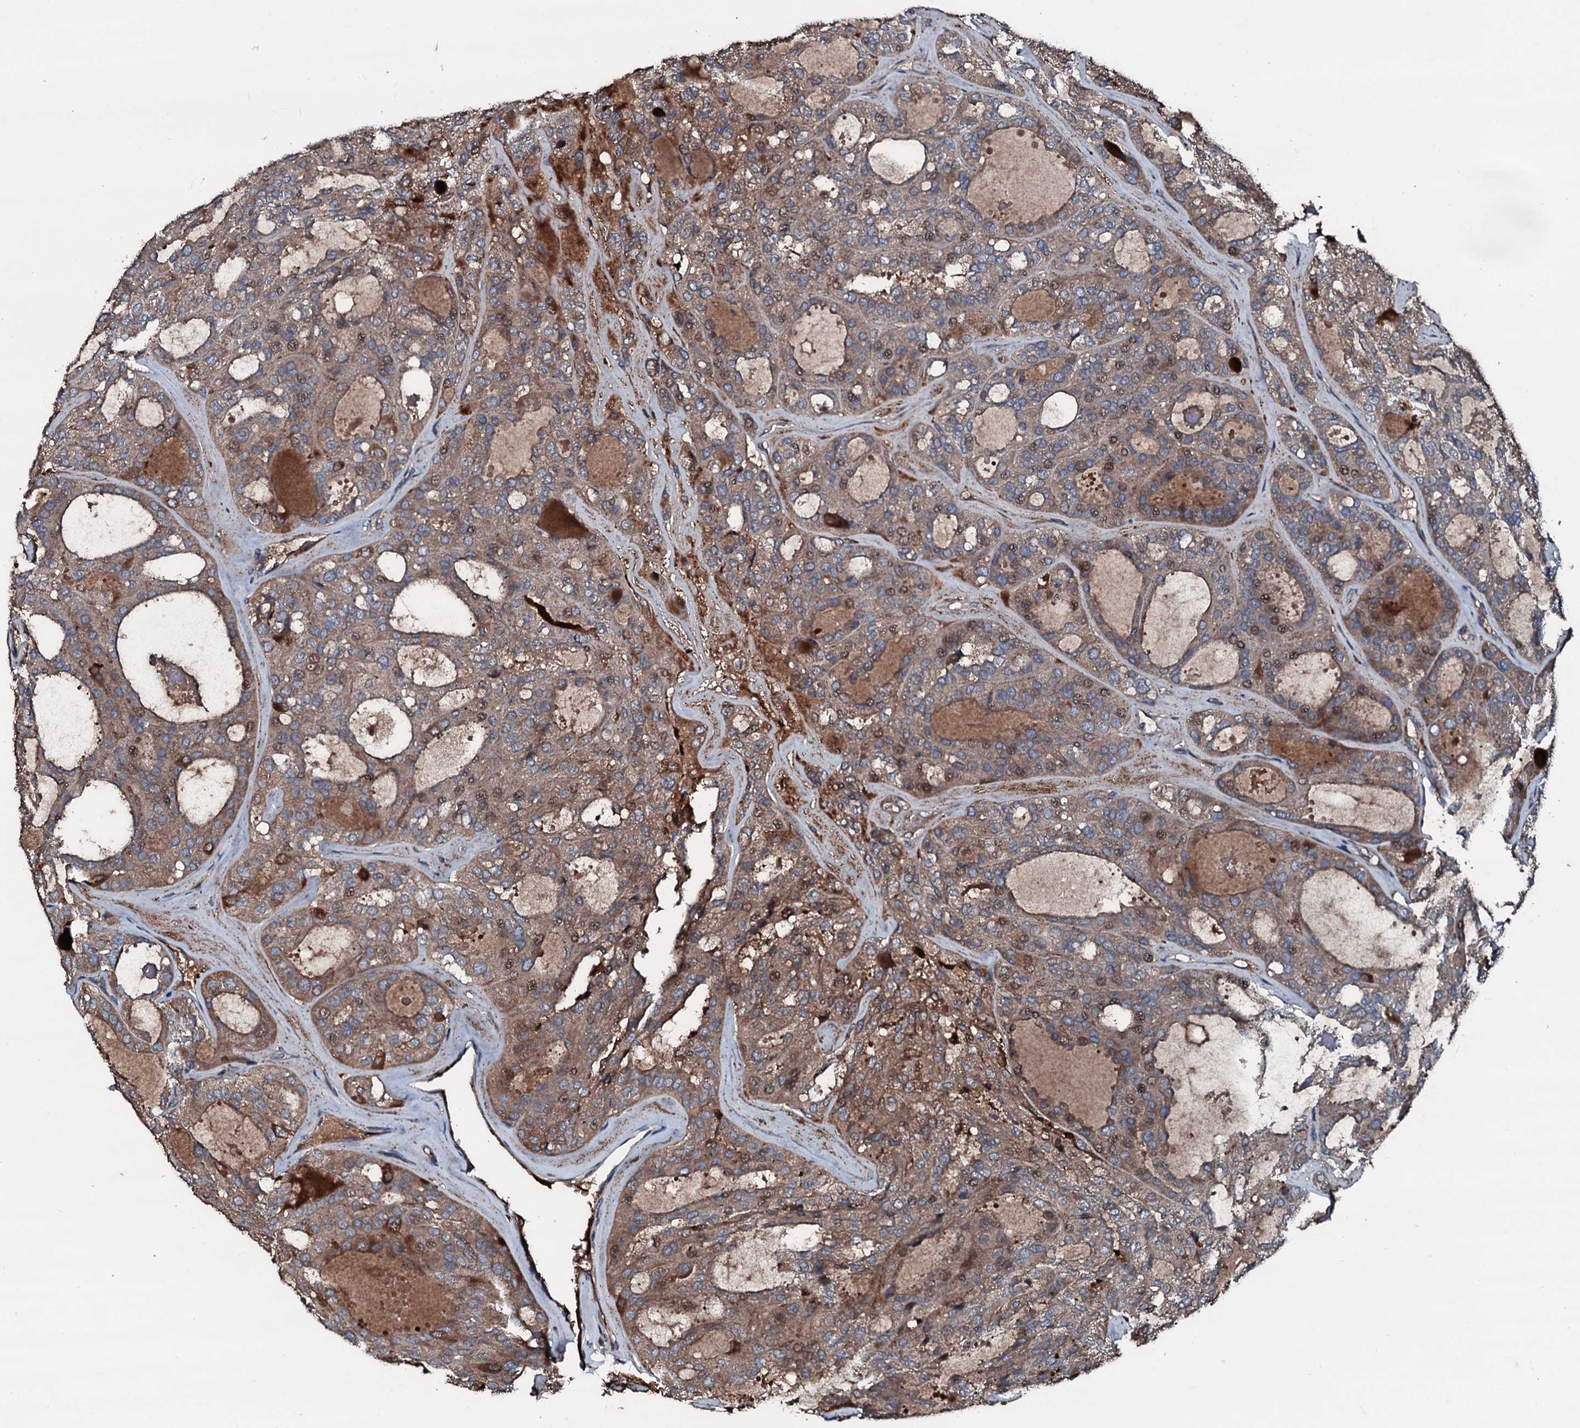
{"staining": {"intensity": "moderate", "quantity": ">75%", "location": "cytoplasmic/membranous"}, "tissue": "thyroid cancer", "cell_type": "Tumor cells", "image_type": "cancer", "snomed": [{"axis": "morphology", "description": "Follicular adenoma carcinoma, NOS"}, {"axis": "topography", "description": "Thyroid gland"}], "caption": "Immunohistochemical staining of human thyroid follicular adenoma carcinoma demonstrates medium levels of moderate cytoplasmic/membranous protein positivity in about >75% of tumor cells.", "gene": "AARS1", "patient": {"sex": "male", "age": 75}}